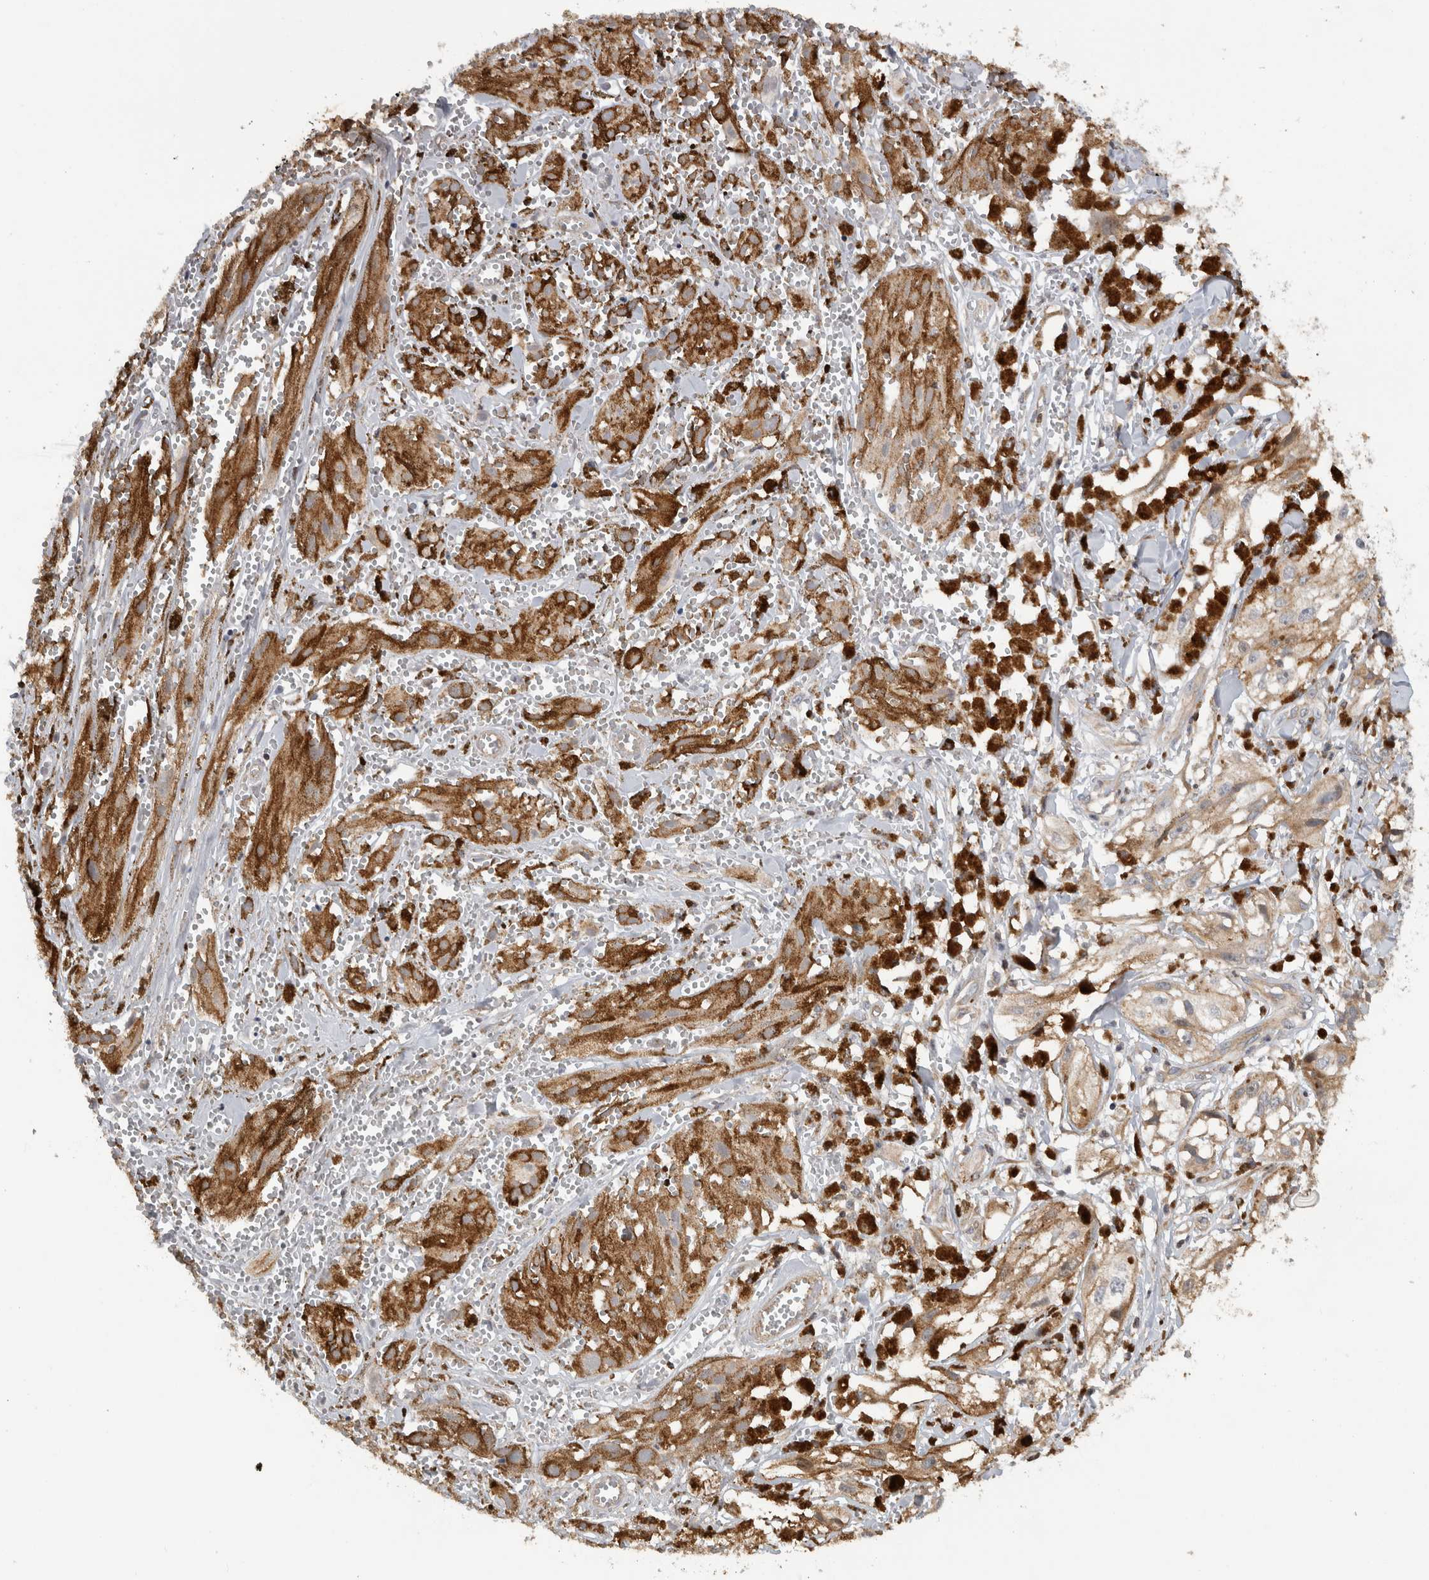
{"staining": {"intensity": "moderate", "quantity": ">75%", "location": "cytoplasmic/membranous"}, "tissue": "melanoma", "cell_type": "Tumor cells", "image_type": "cancer", "snomed": [{"axis": "morphology", "description": "Malignant melanoma, NOS"}, {"axis": "topography", "description": "Skin"}], "caption": "Melanoma tissue demonstrates moderate cytoplasmic/membranous staining in approximately >75% of tumor cells", "gene": "PARP6", "patient": {"sex": "male", "age": 88}}